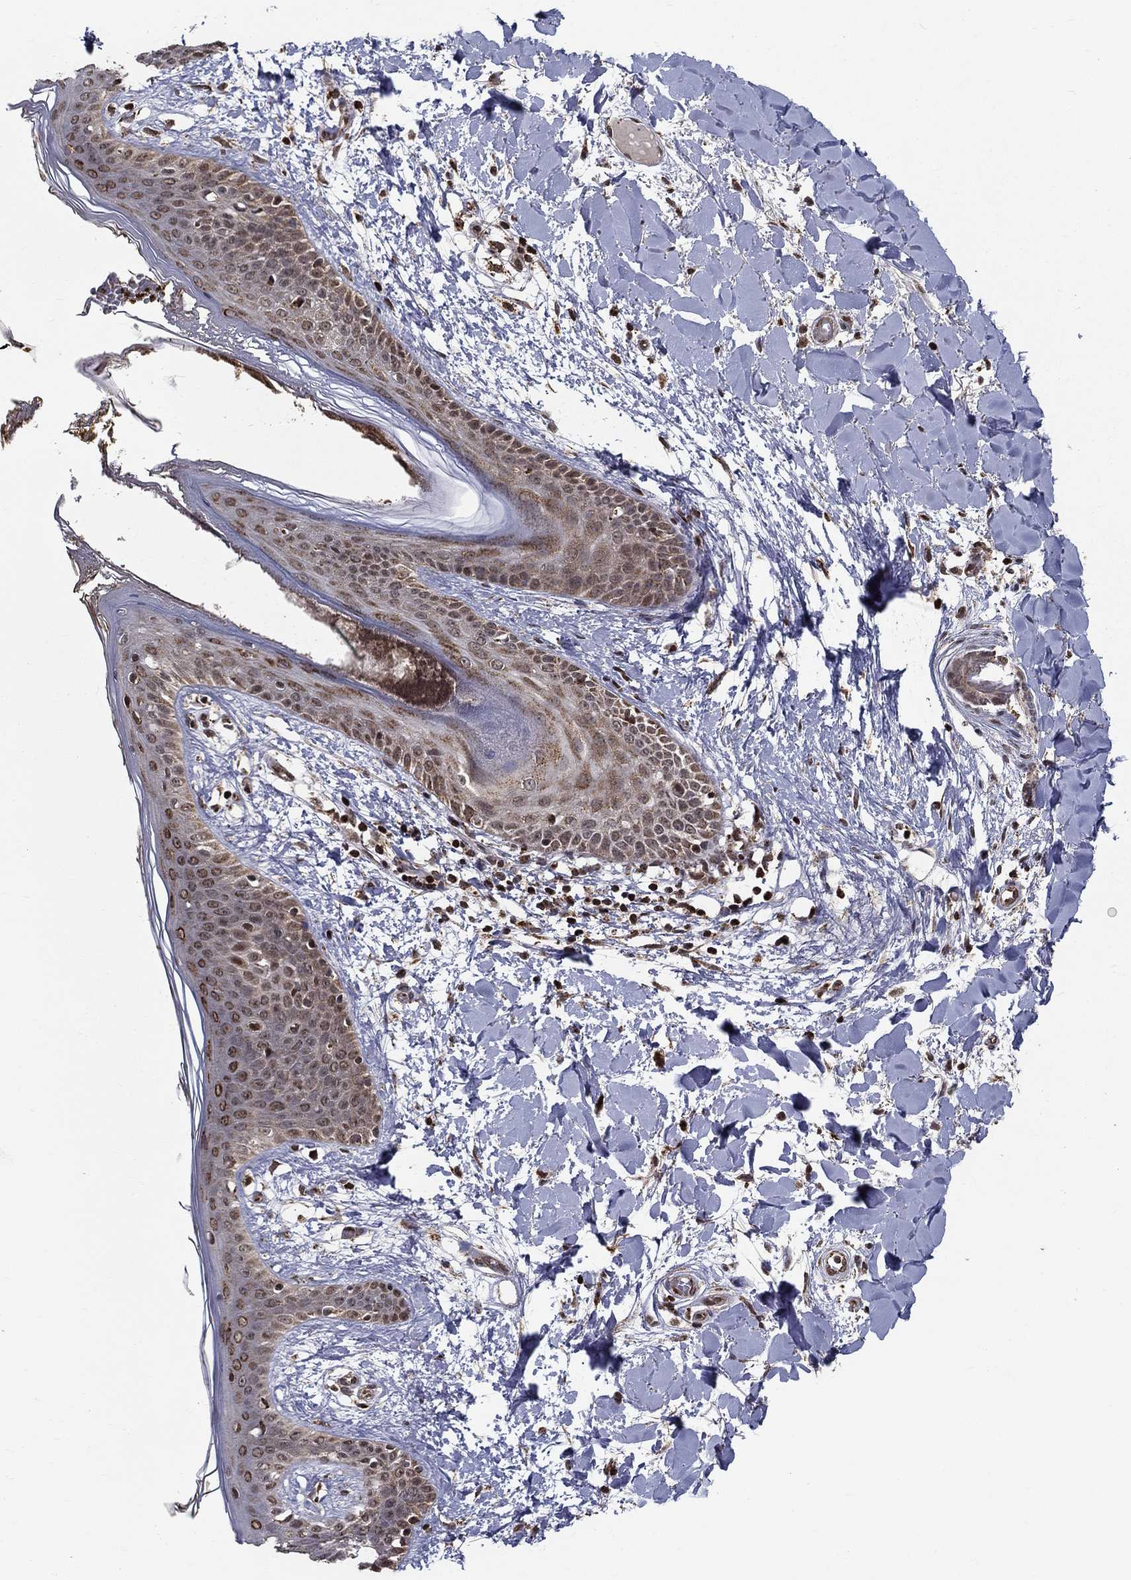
{"staining": {"intensity": "negative", "quantity": "none", "location": "none"}, "tissue": "skin", "cell_type": "Fibroblasts", "image_type": "normal", "snomed": [{"axis": "morphology", "description": "Normal tissue, NOS"}, {"axis": "topography", "description": "Skin"}], "caption": "DAB immunohistochemical staining of benign human skin shows no significant expression in fibroblasts.", "gene": "ACOT13", "patient": {"sex": "female", "age": 34}}